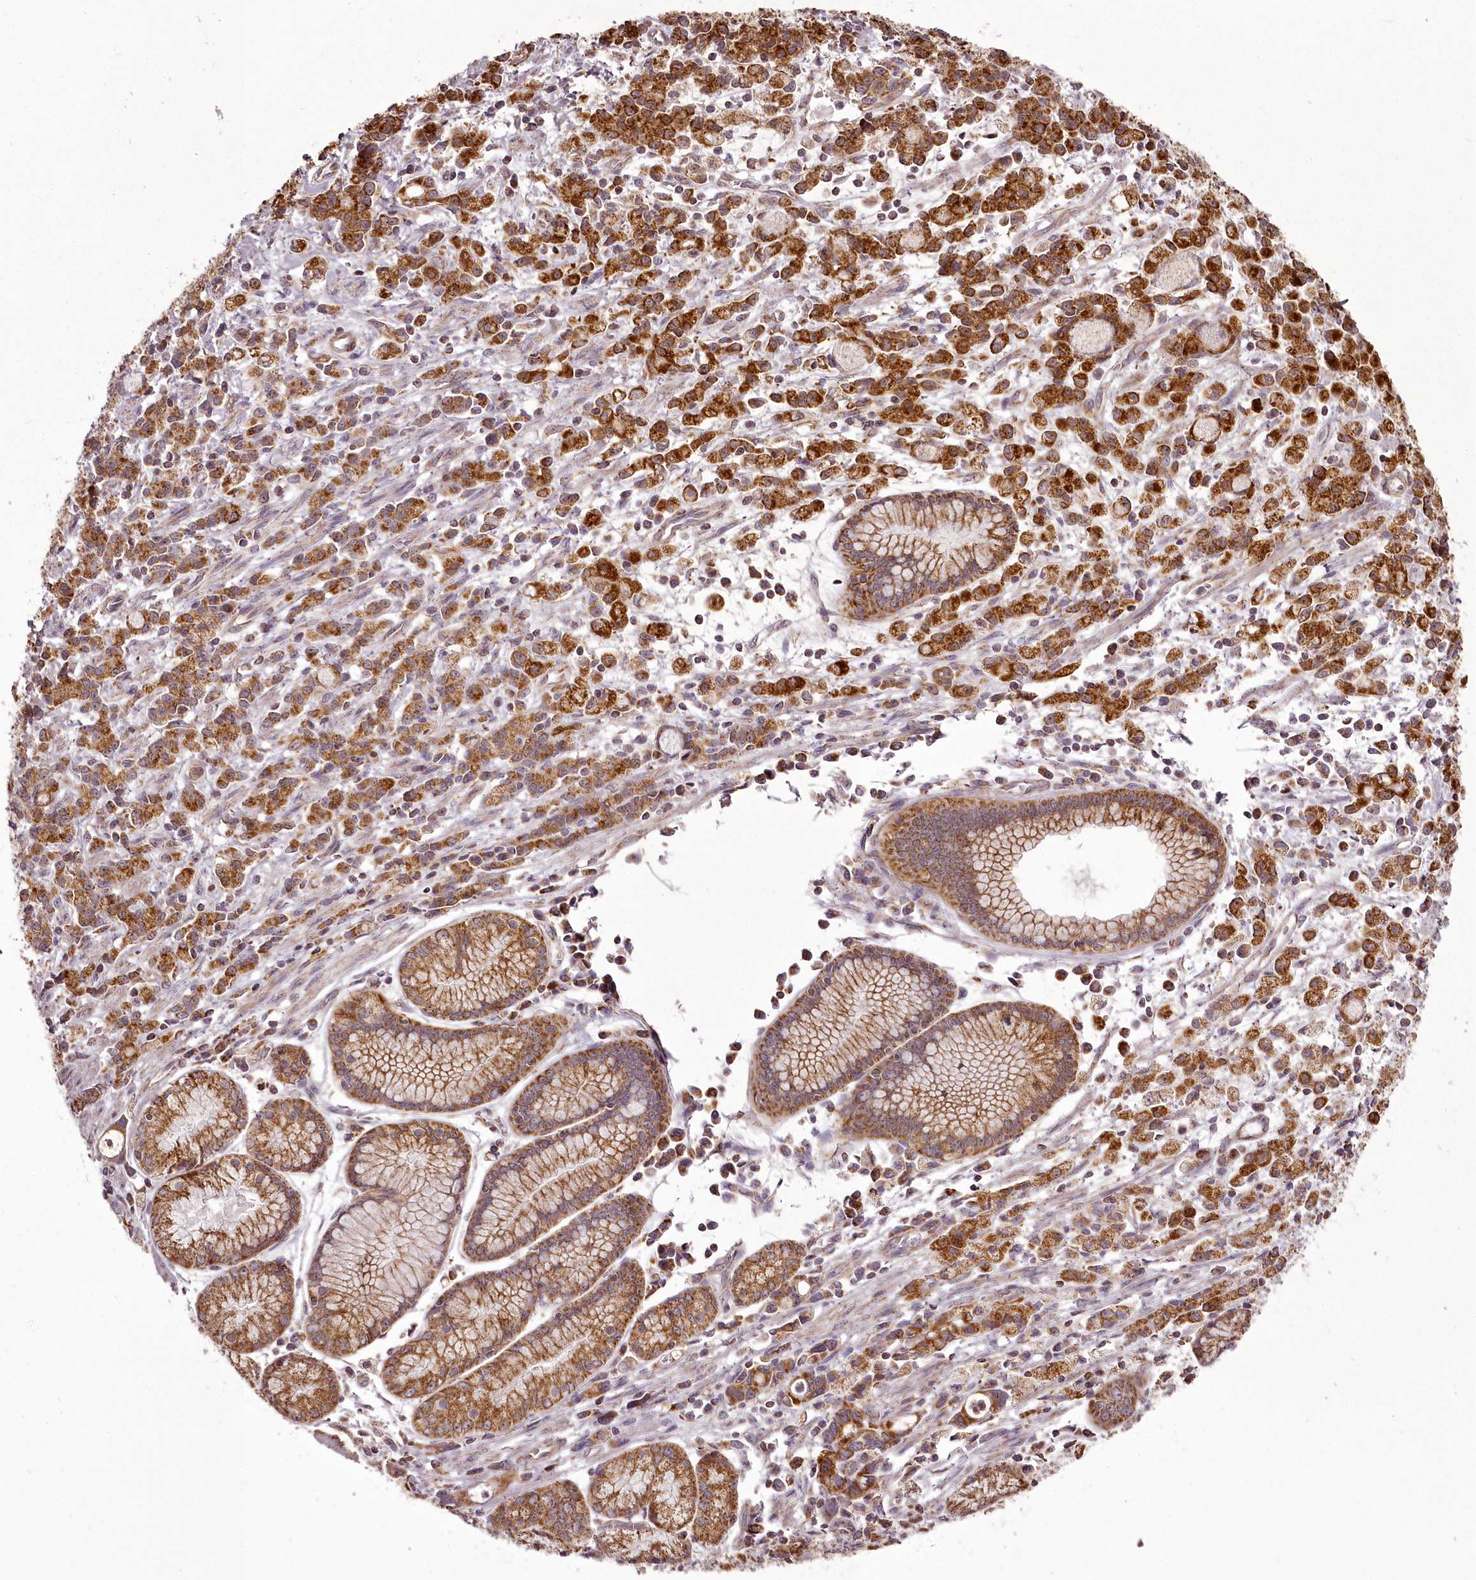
{"staining": {"intensity": "strong", "quantity": ">75%", "location": "cytoplasmic/membranous"}, "tissue": "stomach cancer", "cell_type": "Tumor cells", "image_type": "cancer", "snomed": [{"axis": "morphology", "description": "Adenocarcinoma, NOS"}, {"axis": "topography", "description": "Stomach, lower"}], "caption": "Protein staining of stomach cancer (adenocarcinoma) tissue reveals strong cytoplasmic/membranous positivity in approximately >75% of tumor cells. The protein is shown in brown color, while the nuclei are stained blue.", "gene": "CHCHD2", "patient": {"sex": "female", "age": 43}}